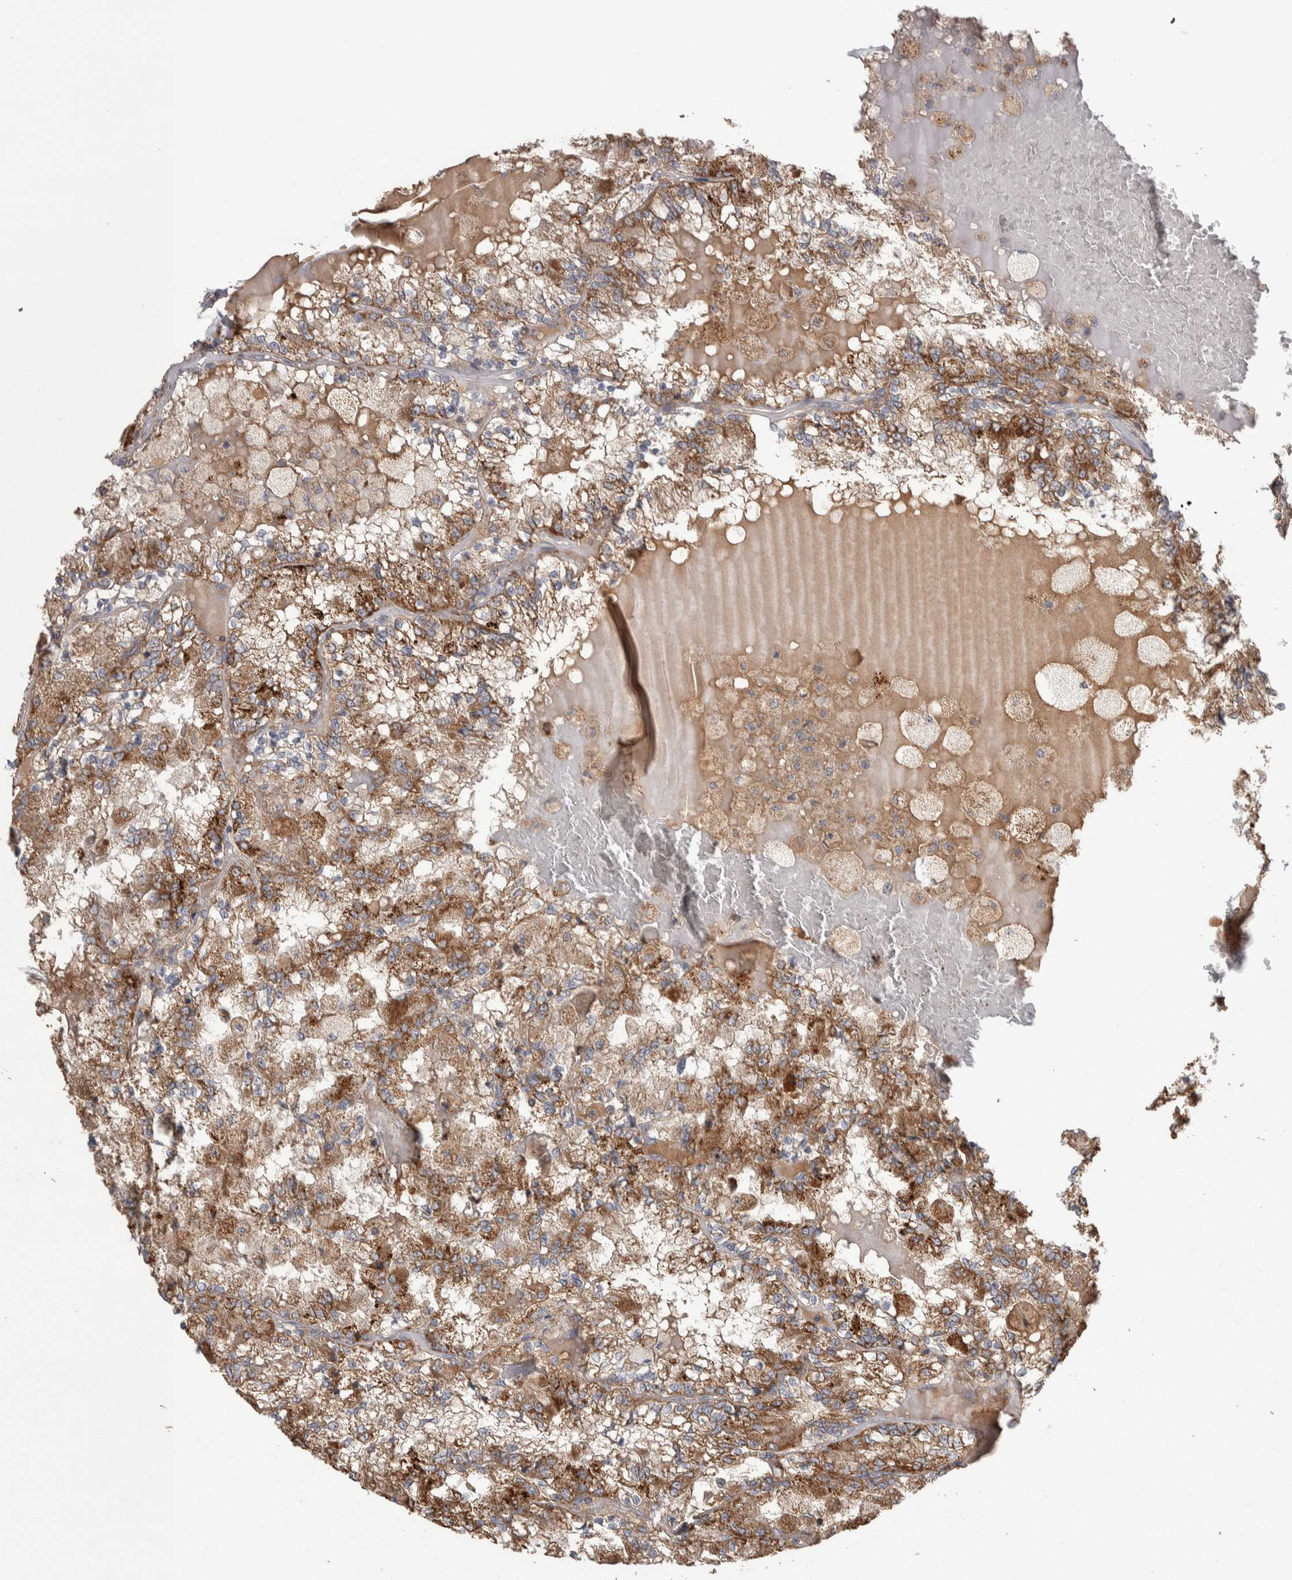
{"staining": {"intensity": "moderate", "quantity": ">75%", "location": "cytoplasmic/membranous"}, "tissue": "renal cancer", "cell_type": "Tumor cells", "image_type": "cancer", "snomed": [{"axis": "morphology", "description": "Adenocarcinoma, NOS"}, {"axis": "topography", "description": "Kidney"}], "caption": "IHC of renal adenocarcinoma exhibits medium levels of moderate cytoplasmic/membranous positivity in approximately >75% of tumor cells.", "gene": "SCO1", "patient": {"sex": "female", "age": 56}}